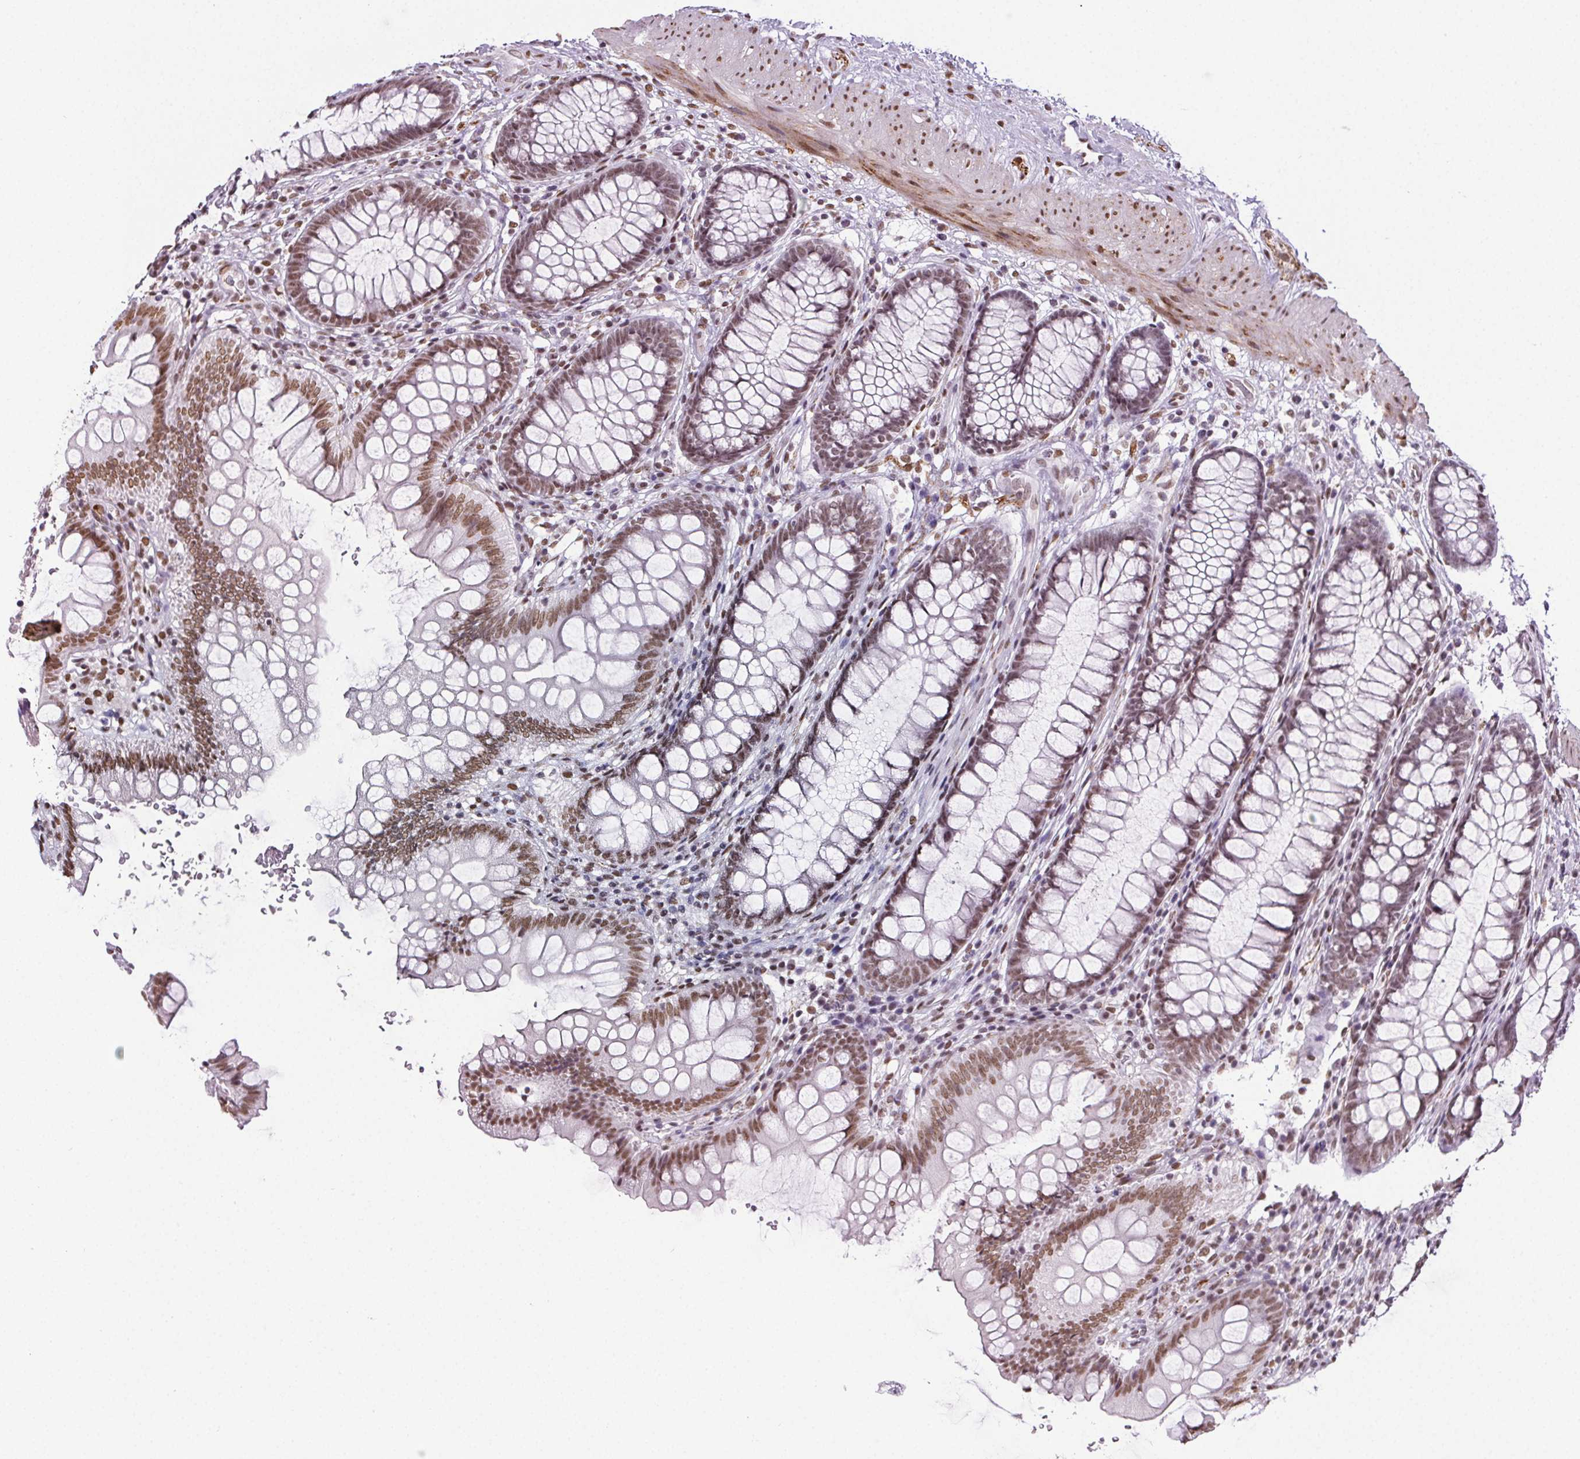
{"staining": {"intensity": "moderate", "quantity": "<25%", "location": "nuclear"}, "tissue": "colon", "cell_type": "Endothelial cells", "image_type": "normal", "snomed": [{"axis": "morphology", "description": "Normal tissue, NOS"}, {"axis": "morphology", "description": "Adenoma, NOS"}, {"axis": "topography", "description": "Soft tissue"}, {"axis": "topography", "description": "Colon"}], "caption": "Protein expression analysis of unremarkable human colon reveals moderate nuclear expression in approximately <25% of endothelial cells.", "gene": "GP6", "patient": {"sex": "male", "age": 47}}